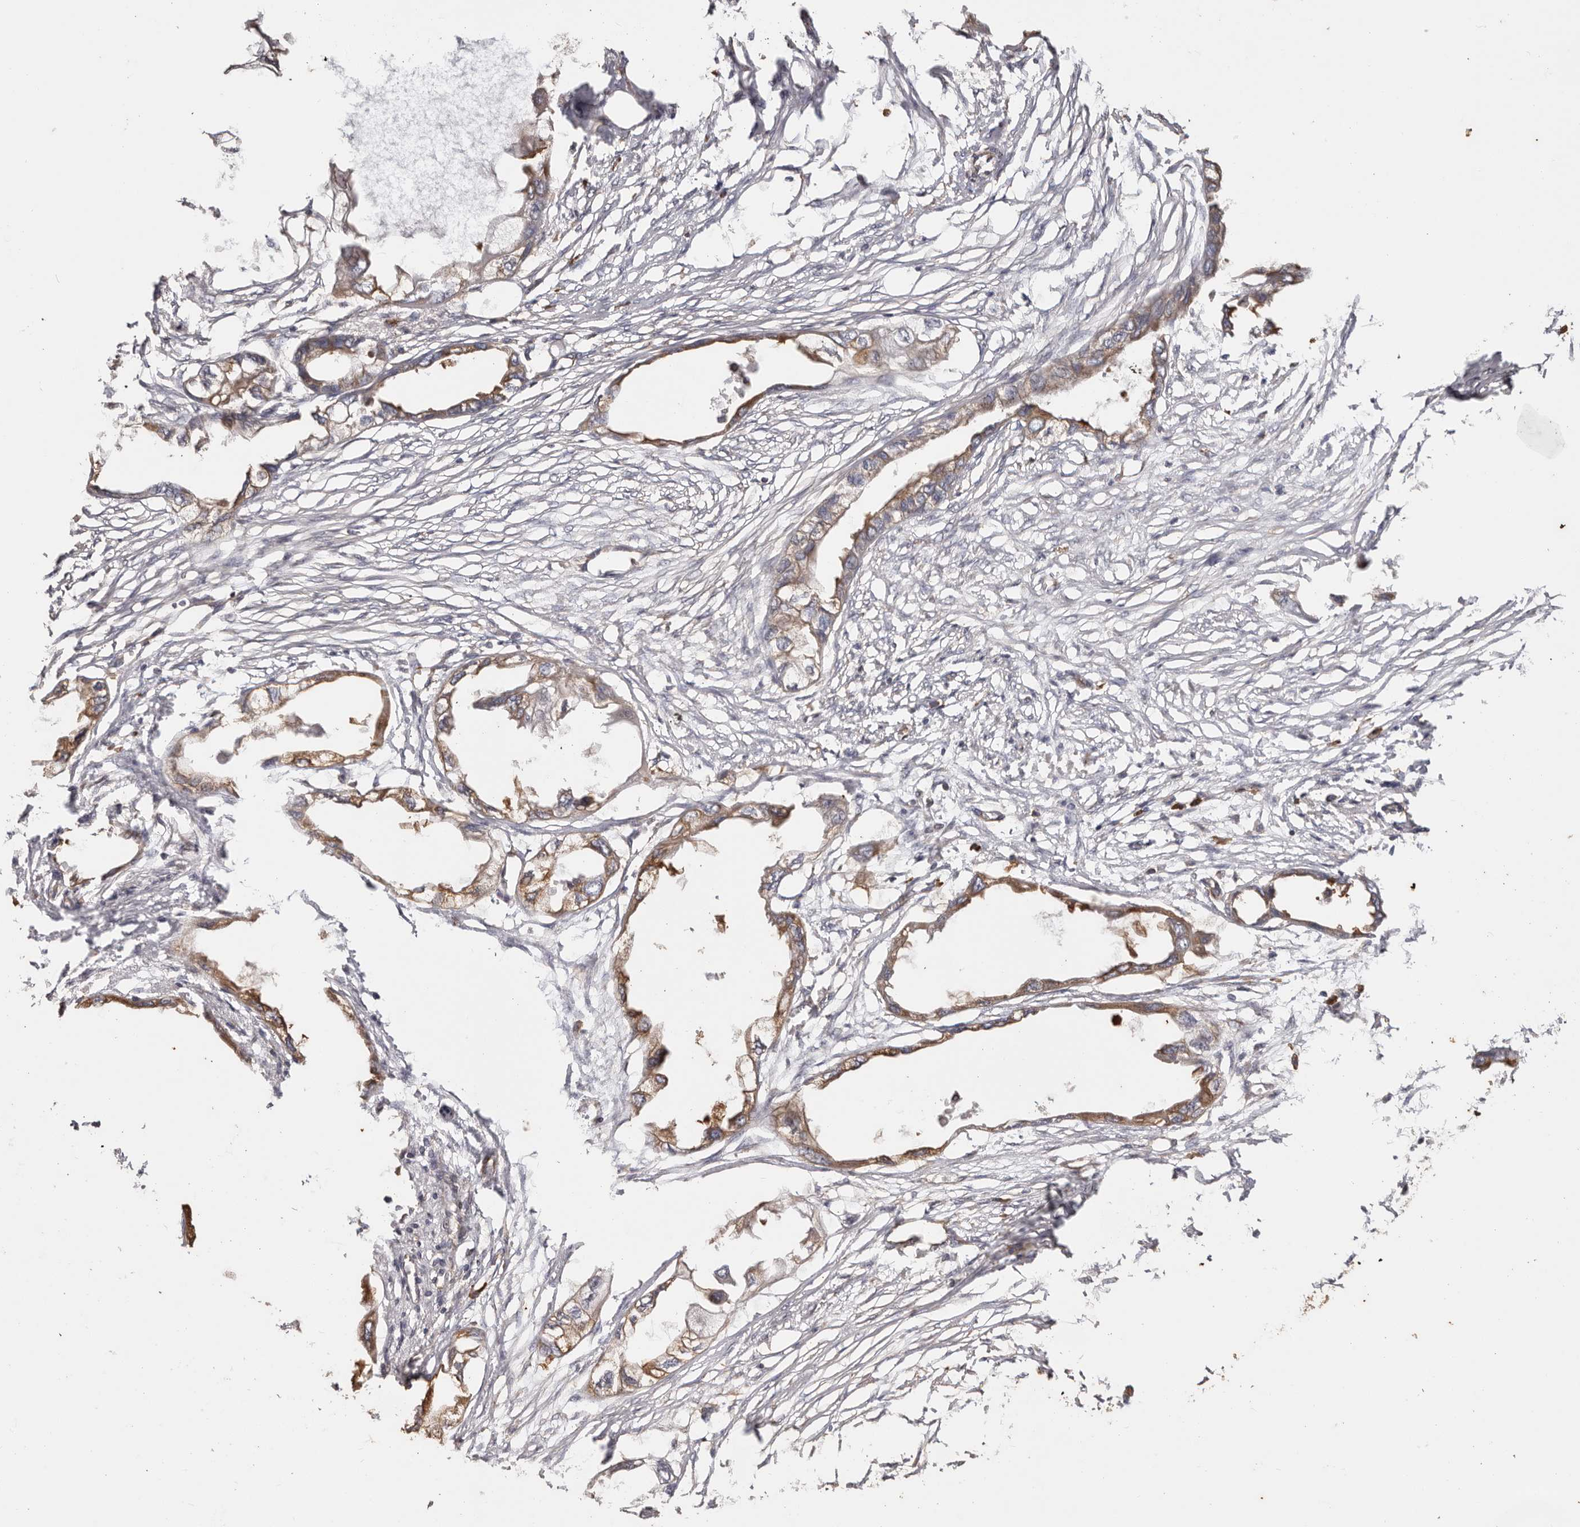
{"staining": {"intensity": "moderate", "quantity": ">75%", "location": "cytoplasmic/membranous"}, "tissue": "endometrial cancer", "cell_type": "Tumor cells", "image_type": "cancer", "snomed": [{"axis": "morphology", "description": "Adenocarcinoma, NOS"}, {"axis": "morphology", "description": "Adenocarcinoma, metastatic, NOS"}, {"axis": "topography", "description": "Adipose tissue"}, {"axis": "topography", "description": "Endometrium"}], "caption": "Human endometrial adenocarcinoma stained with a protein marker displays moderate staining in tumor cells.", "gene": "EPRS1", "patient": {"sex": "female", "age": 67}}